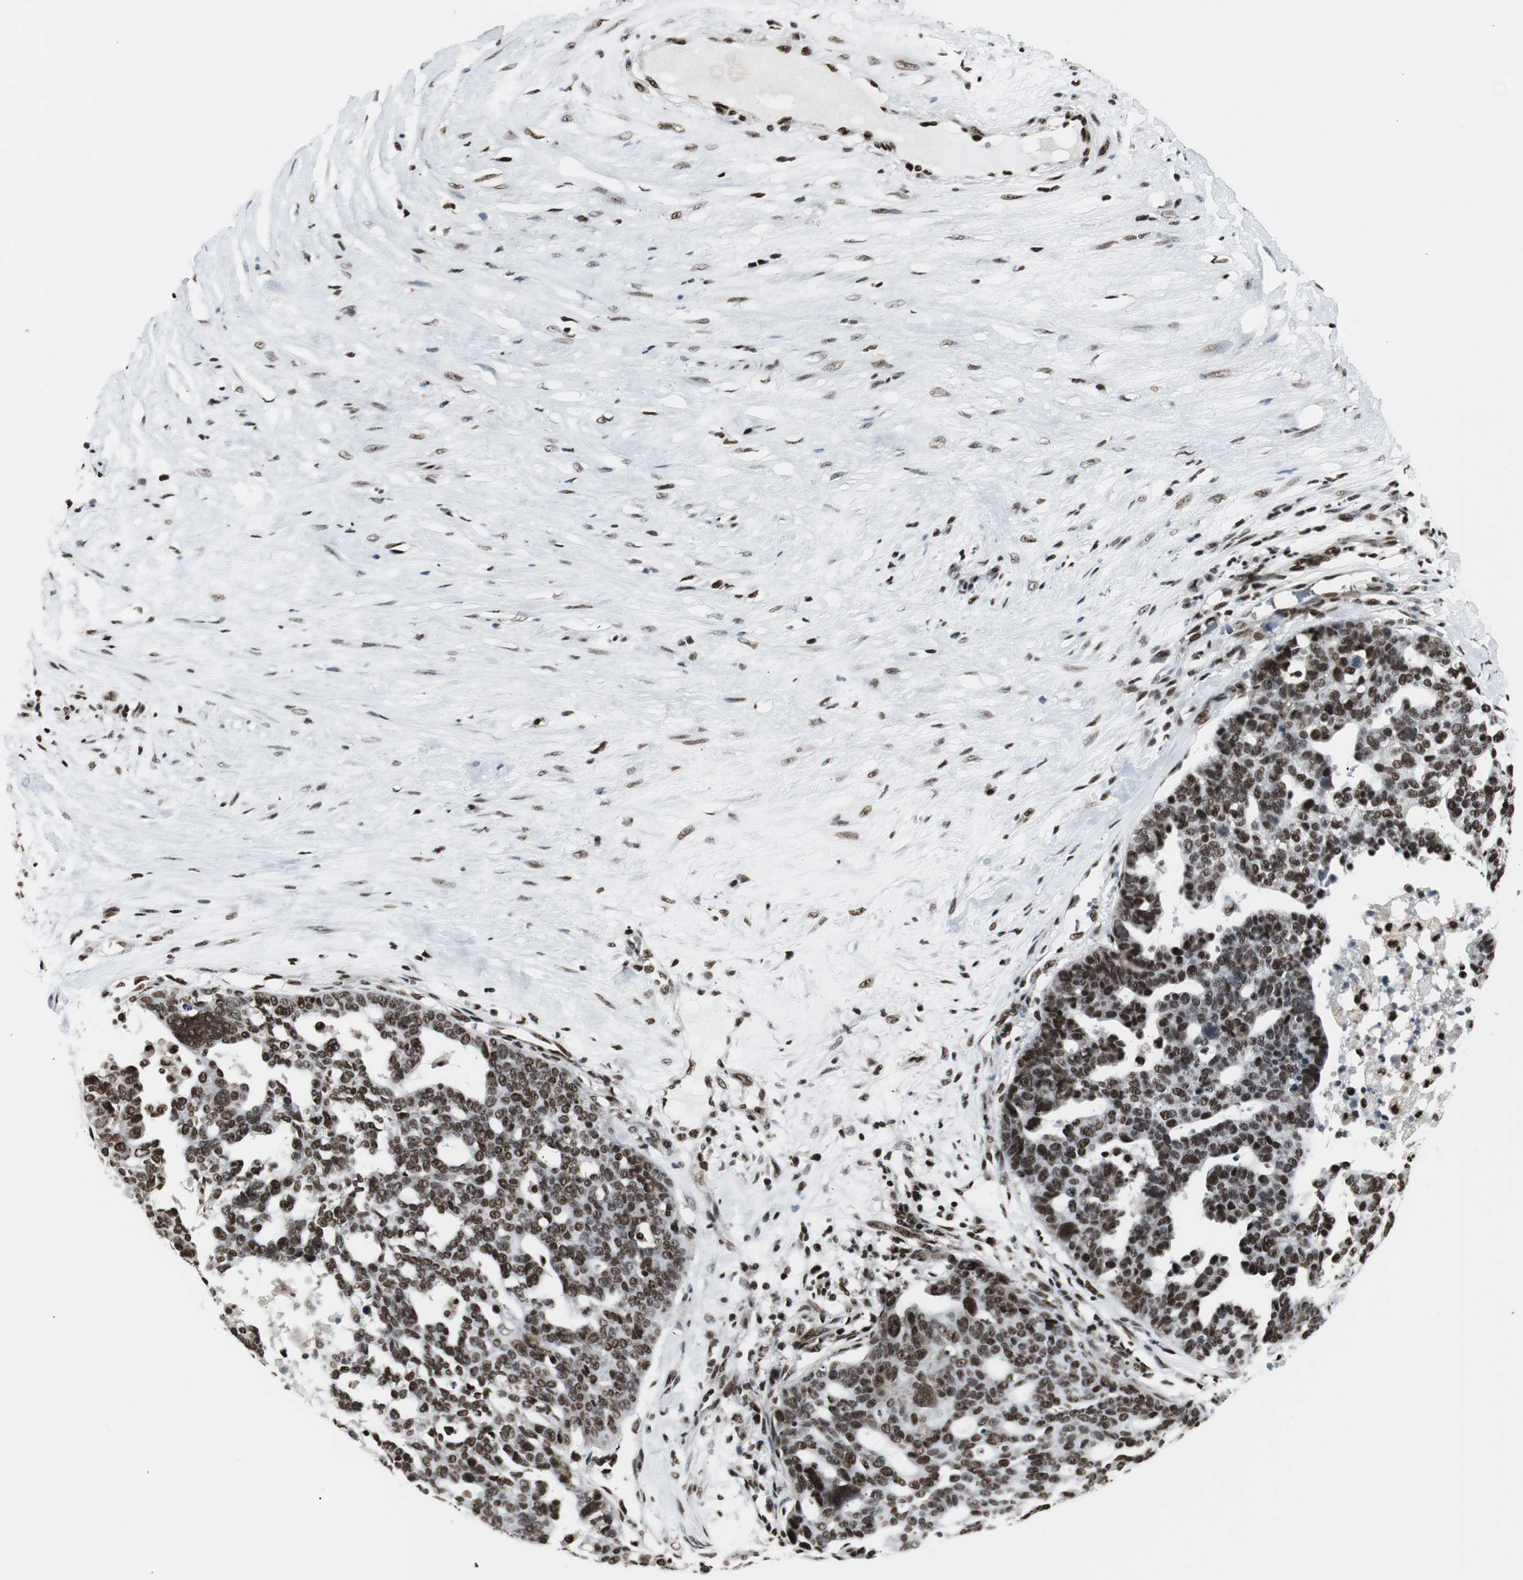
{"staining": {"intensity": "strong", "quantity": ">75%", "location": "nuclear"}, "tissue": "ovarian cancer", "cell_type": "Tumor cells", "image_type": "cancer", "snomed": [{"axis": "morphology", "description": "Cystadenocarcinoma, serous, NOS"}, {"axis": "topography", "description": "Ovary"}], "caption": "An image of human ovarian cancer stained for a protein demonstrates strong nuclear brown staining in tumor cells. Using DAB (brown) and hematoxylin (blue) stains, captured at high magnification using brightfield microscopy.", "gene": "PARN", "patient": {"sex": "female", "age": 59}}